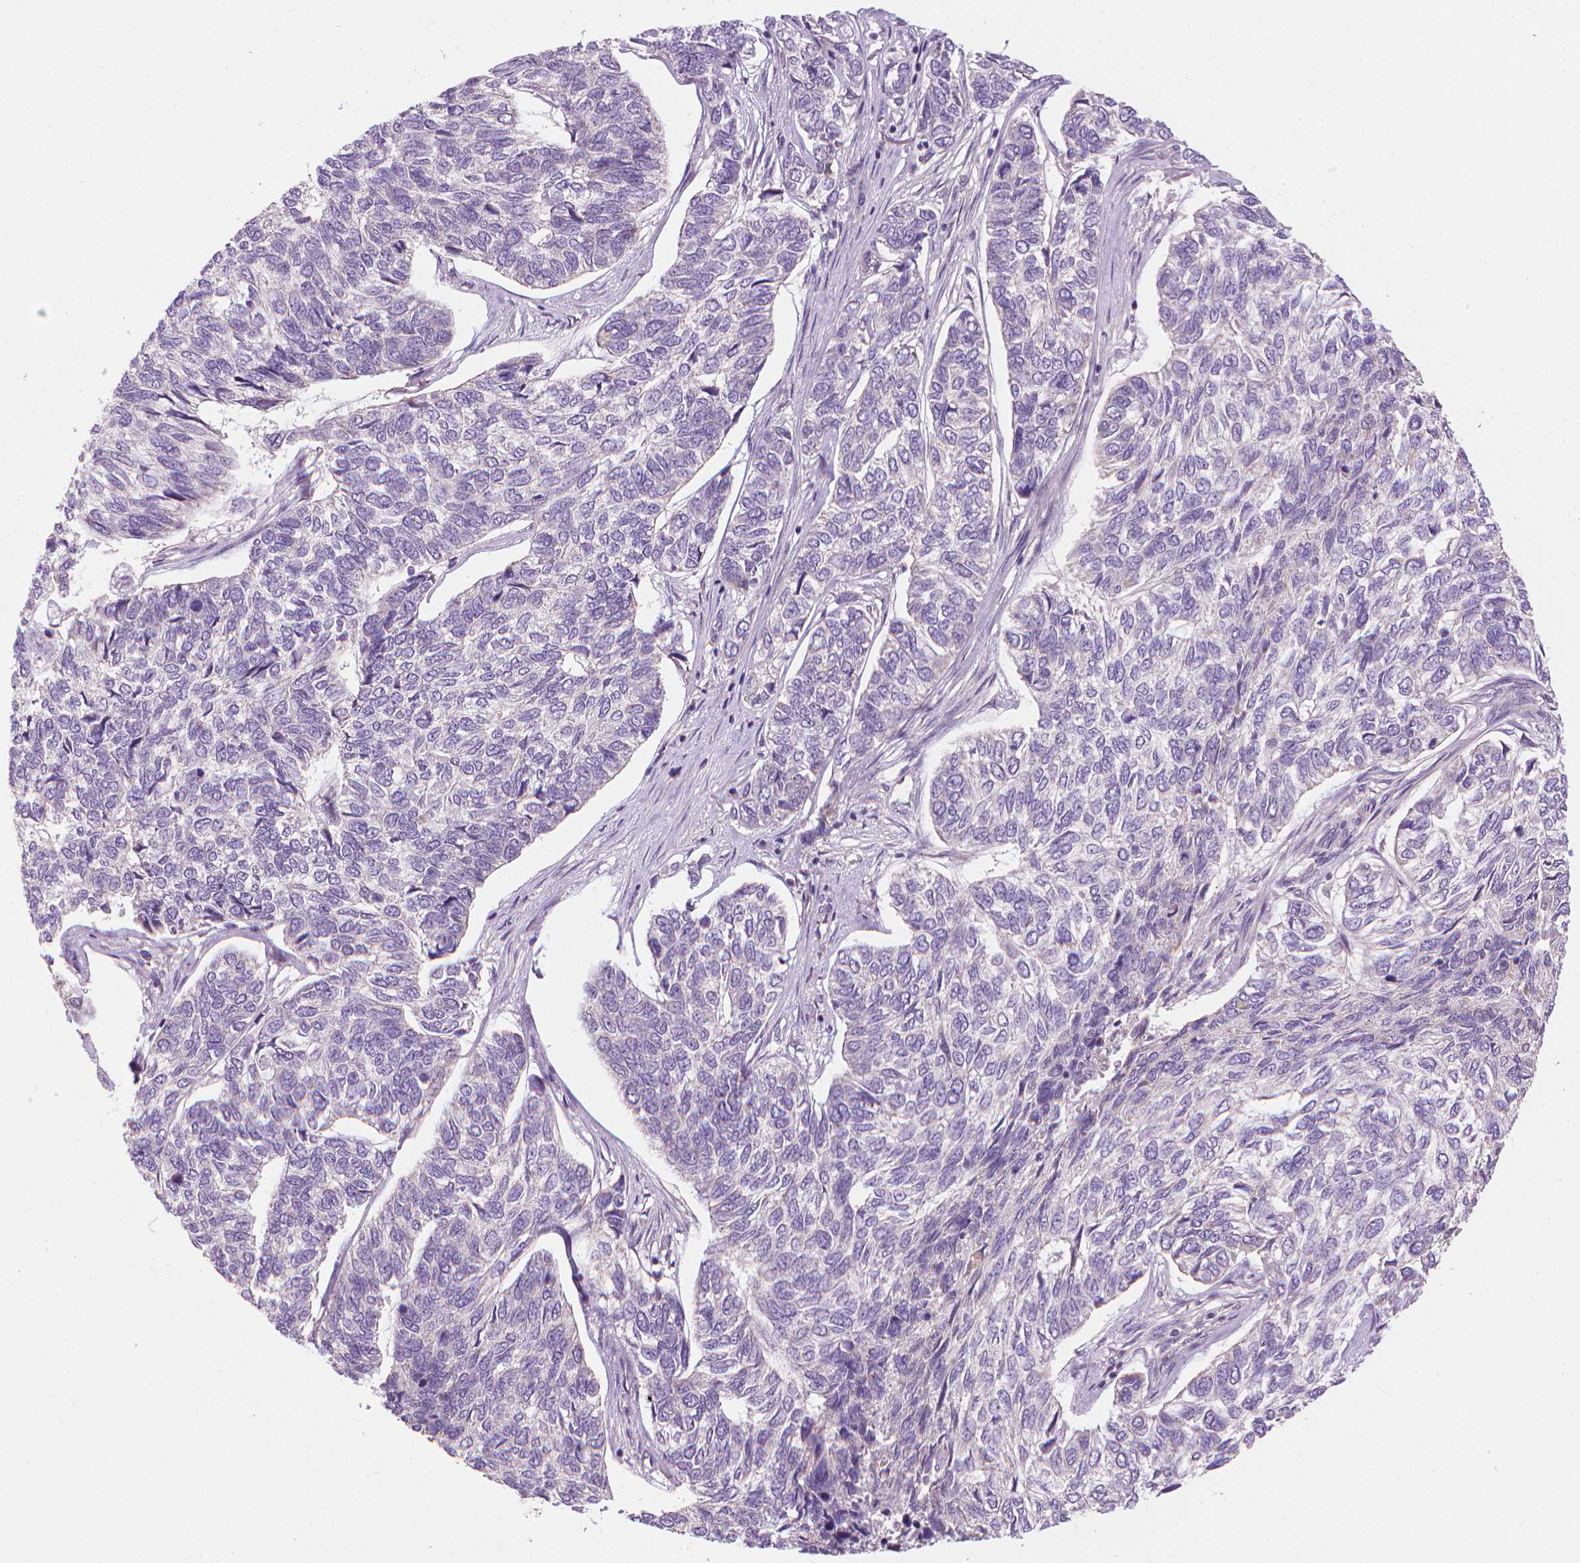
{"staining": {"intensity": "negative", "quantity": "none", "location": "none"}, "tissue": "skin cancer", "cell_type": "Tumor cells", "image_type": "cancer", "snomed": [{"axis": "morphology", "description": "Basal cell carcinoma"}, {"axis": "topography", "description": "Skin"}], "caption": "This is an immunohistochemistry (IHC) photomicrograph of skin basal cell carcinoma. There is no staining in tumor cells.", "gene": "RIIAD1", "patient": {"sex": "female", "age": 65}}